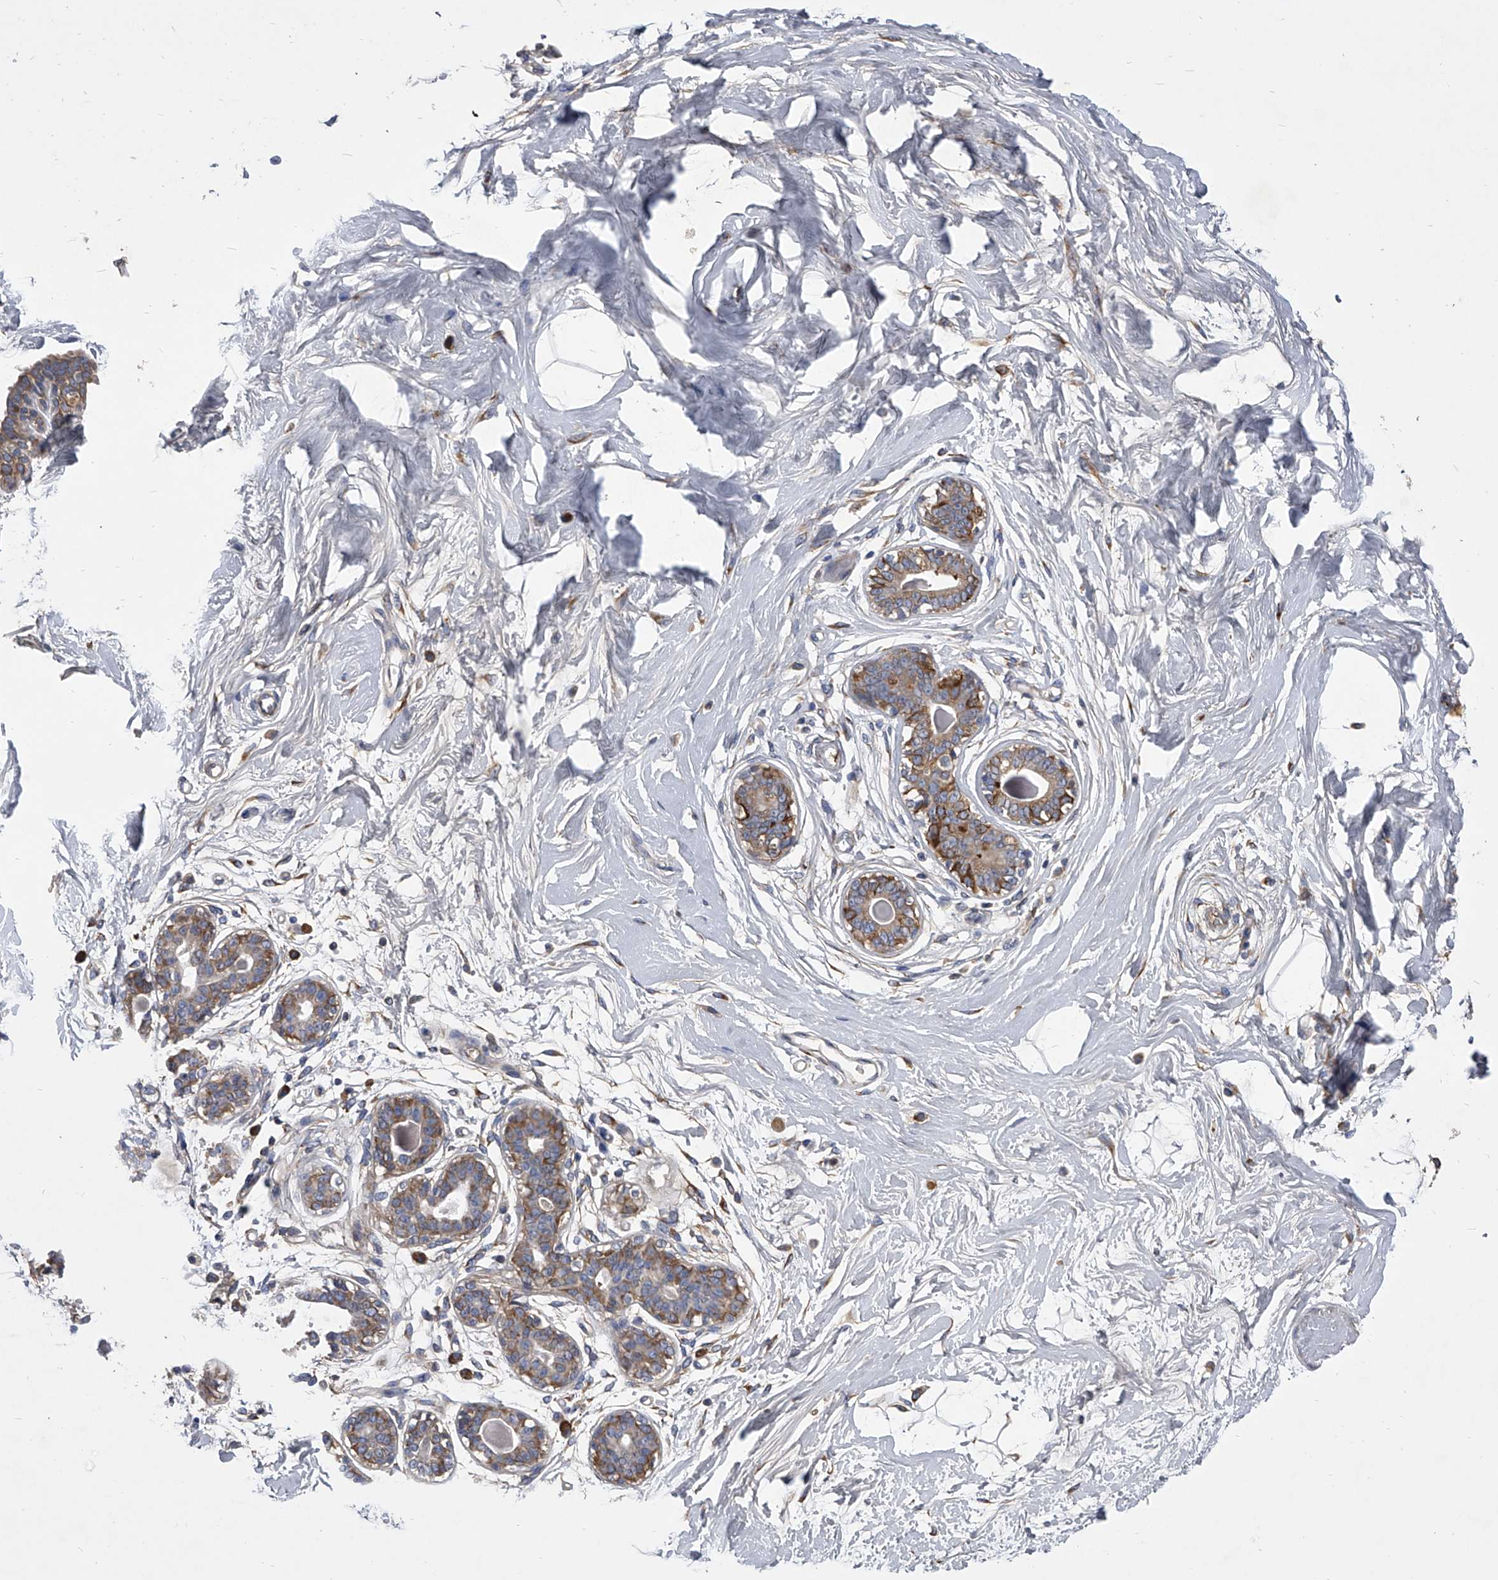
{"staining": {"intensity": "negative", "quantity": "none", "location": "none"}, "tissue": "breast", "cell_type": "Adipocytes", "image_type": "normal", "snomed": [{"axis": "morphology", "description": "Normal tissue, NOS"}, {"axis": "topography", "description": "Breast"}], "caption": "The image reveals no significant expression in adipocytes of breast. (DAB immunohistochemistry (IHC) visualized using brightfield microscopy, high magnification).", "gene": "CCR4", "patient": {"sex": "female", "age": 45}}